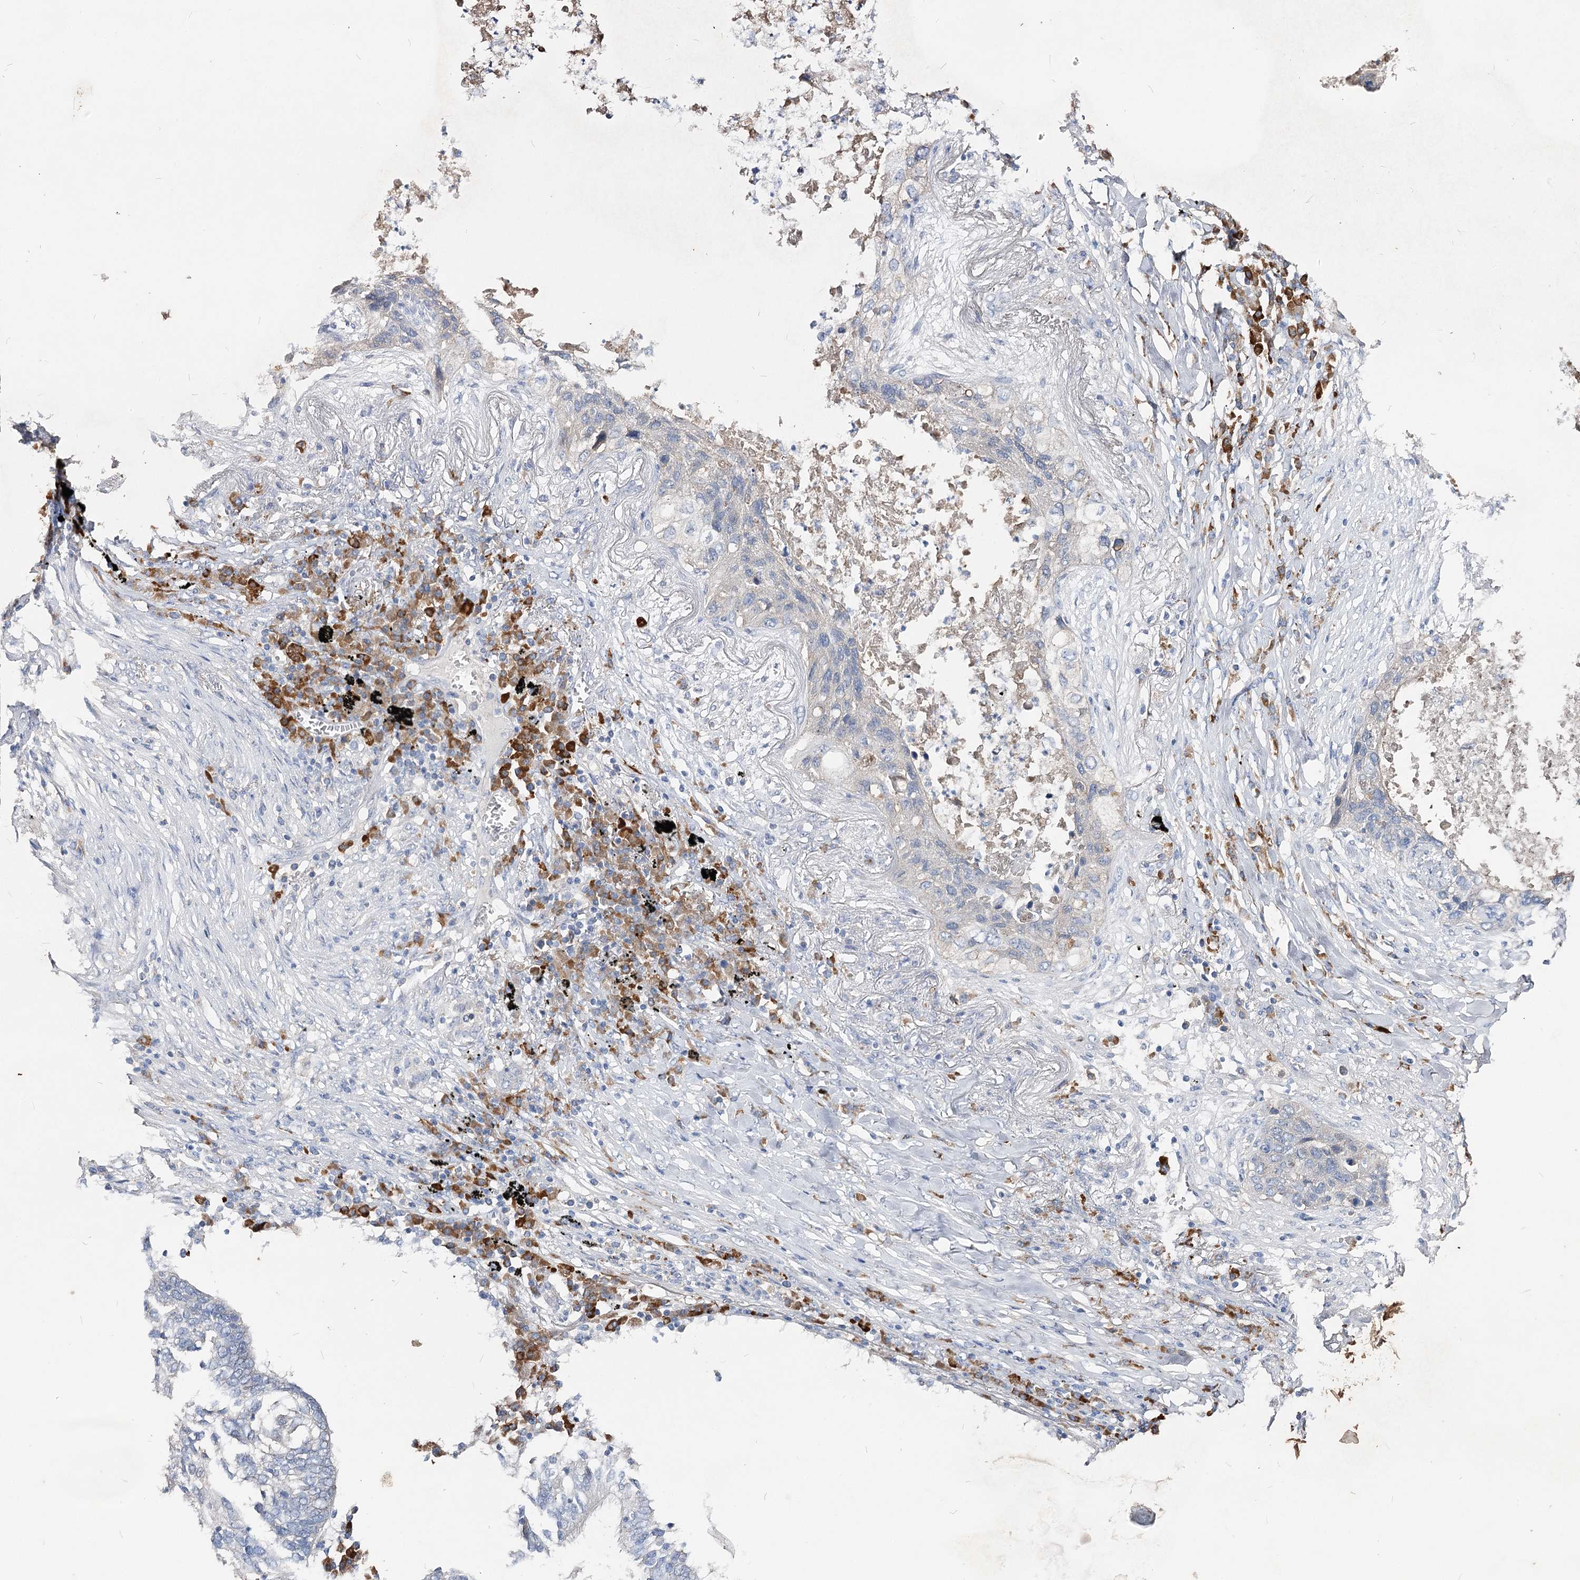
{"staining": {"intensity": "negative", "quantity": "none", "location": "none"}, "tissue": "lung cancer", "cell_type": "Tumor cells", "image_type": "cancer", "snomed": [{"axis": "morphology", "description": "Squamous cell carcinoma, NOS"}, {"axis": "topography", "description": "Lung"}], "caption": "Human lung cancer stained for a protein using immunohistochemistry (IHC) shows no staining in tumor cells.", "gene": "IL1RAP", "patient": {"sex": "female", "age": 63}}